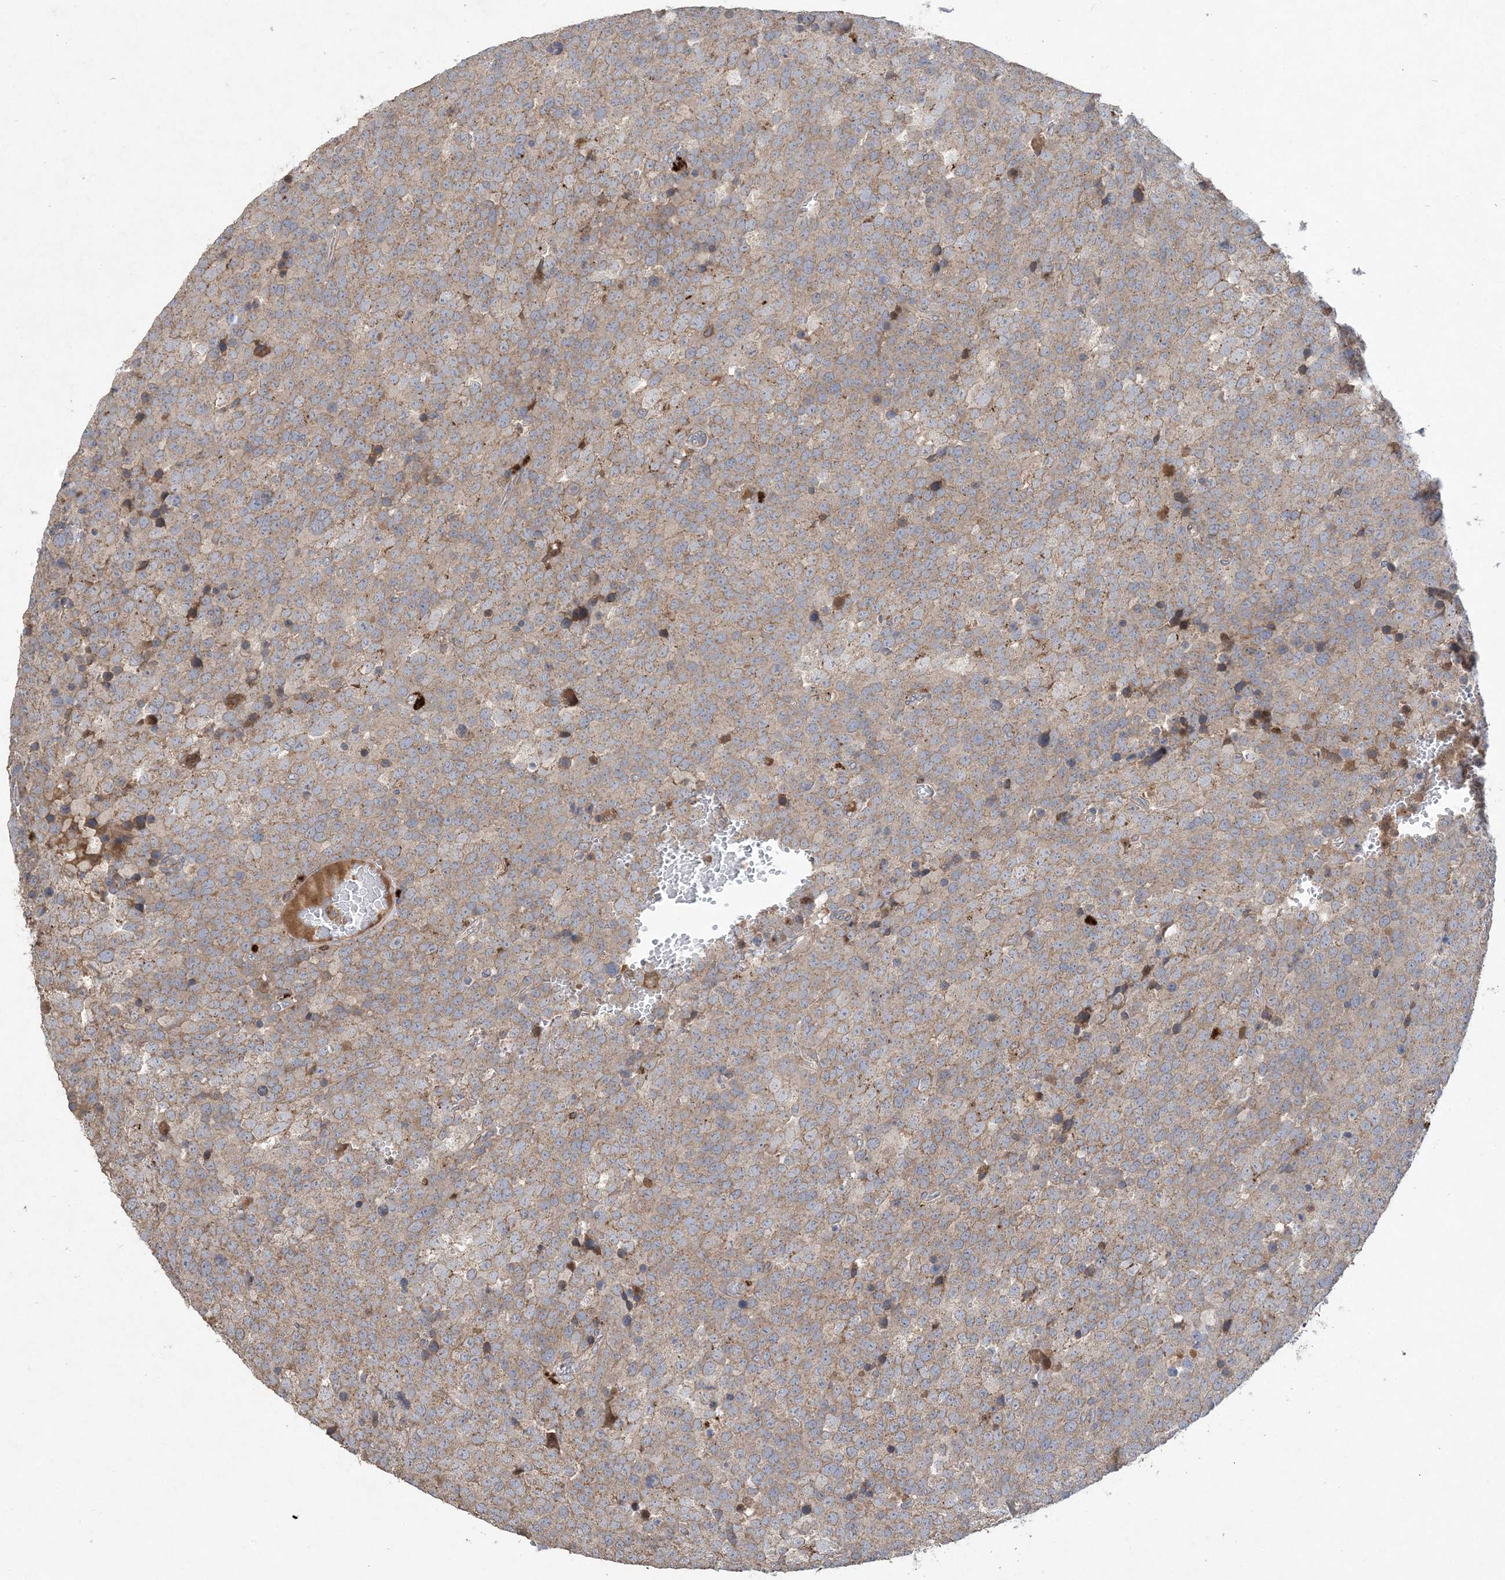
{"staining": {"intensity": "weak", "quantity": ">75%", "location": "cytoplasmic/membranous"}, "tissue": "testis cancer", "cell_type": "Tumor cells", "image_type": "cancer", "snomed": [{"axis": "morphology", "description": "Seminoma, NOS"}, {"axis": "topography", "description": "Testis"}], "caption": "Protein expression by IHC shows weak cytoplasmic/membranous staining in approximately >75% of tumor cells in testis cancer. Using DAB (brown) and hematoxylin (blue) stains, captured at high magnification using brightfield microscopy.", "gene": "MASP2", "patient": {"sex": "male", "age": 71}}